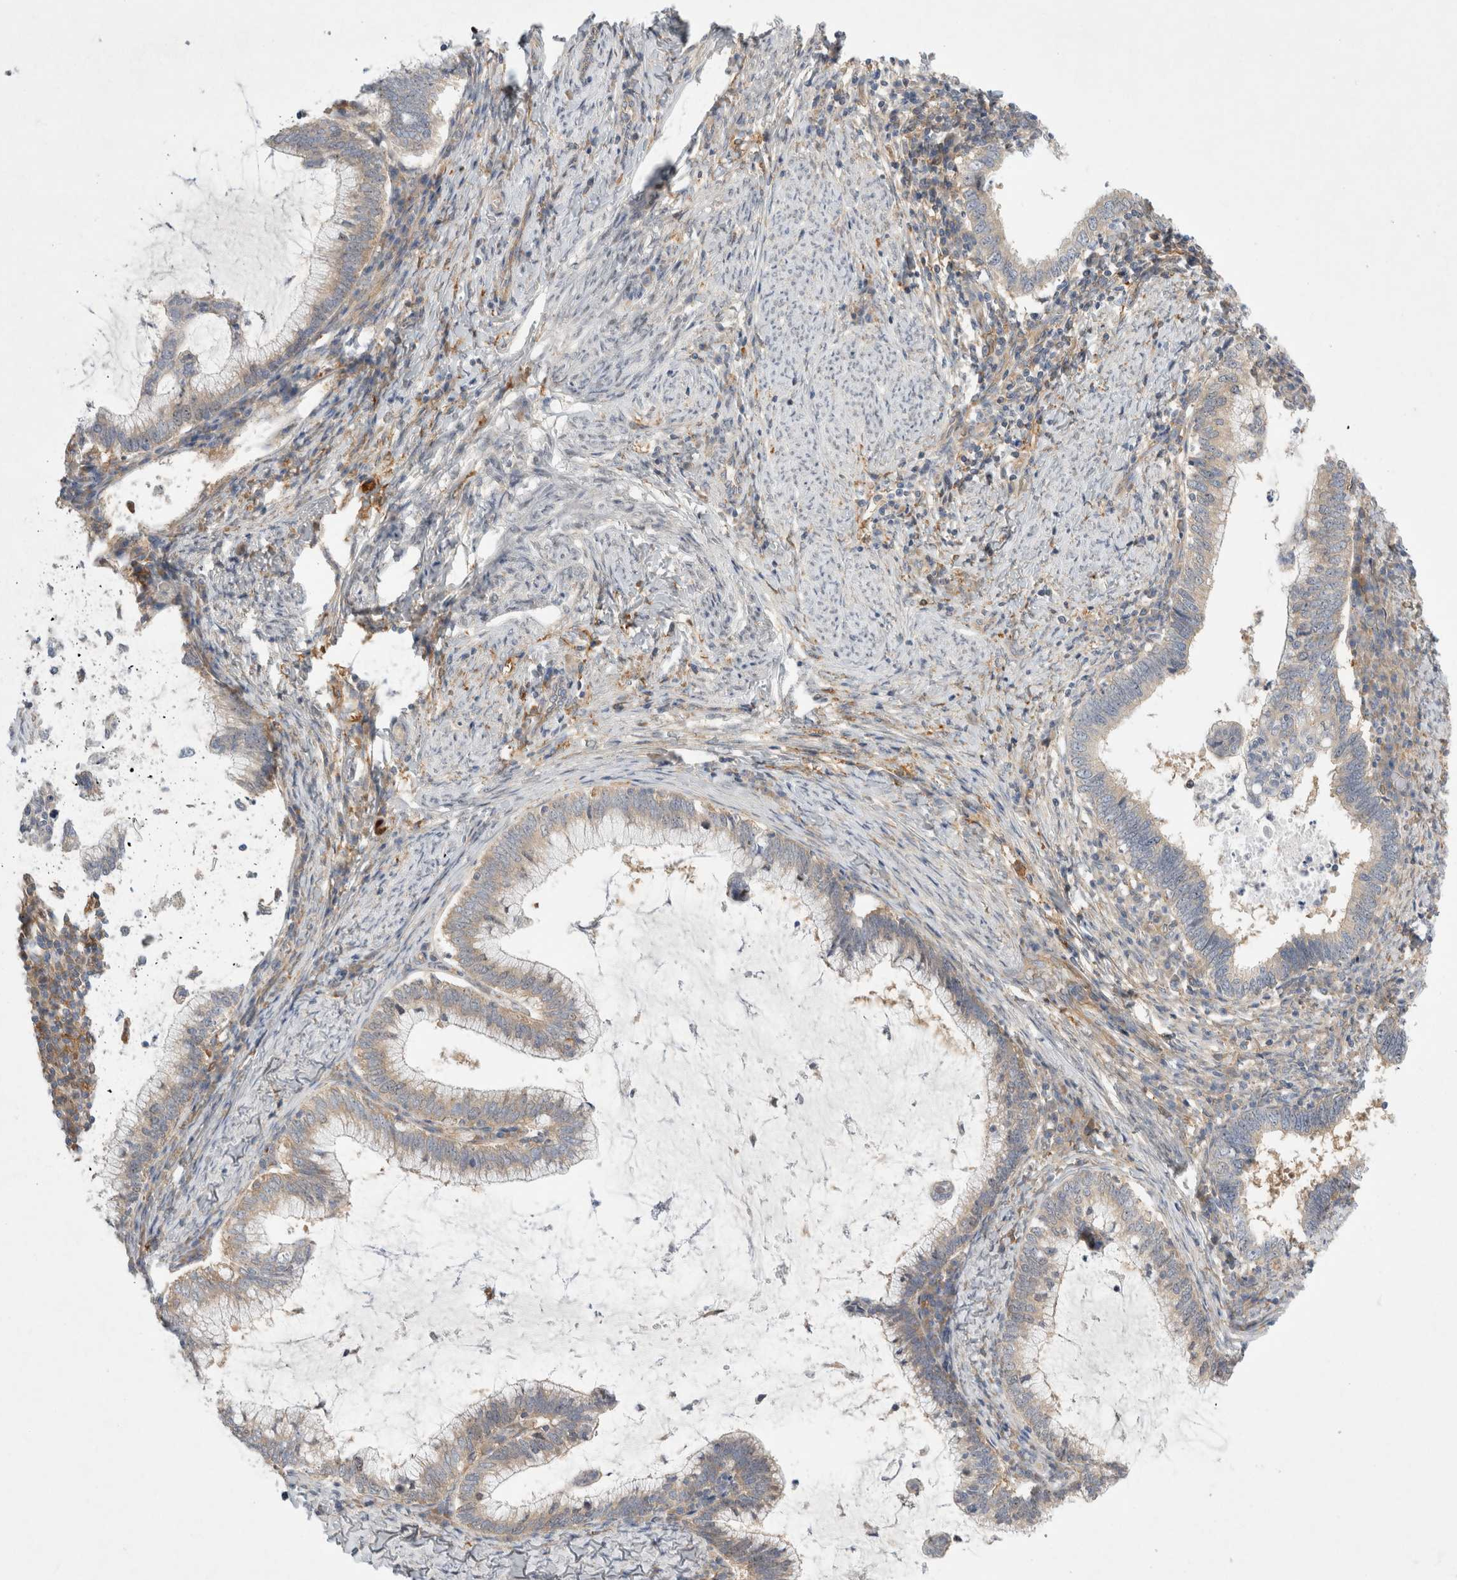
{"staining": {"intensity": "weak", "quantity": ">75%", "location": "cytoplasmic/membranous"}, "tissue": "cervical cancer", "cell_type": "Tumor cells", "image_type": "cancer", "snomed": [{"axis": "morphology", "description": "Adenocarcinoma, NOS"}, {"axis": "topography", "description": "Cervix"}], "caption": "Immunohistochemistry (IHC) of cervical cancer exhibits low levels of weak cytoplasmic/membranous positivity in about >75% of tumor cells.", "gene": "CDCA7L", "patient": {"sex": "female", "age": 36}}